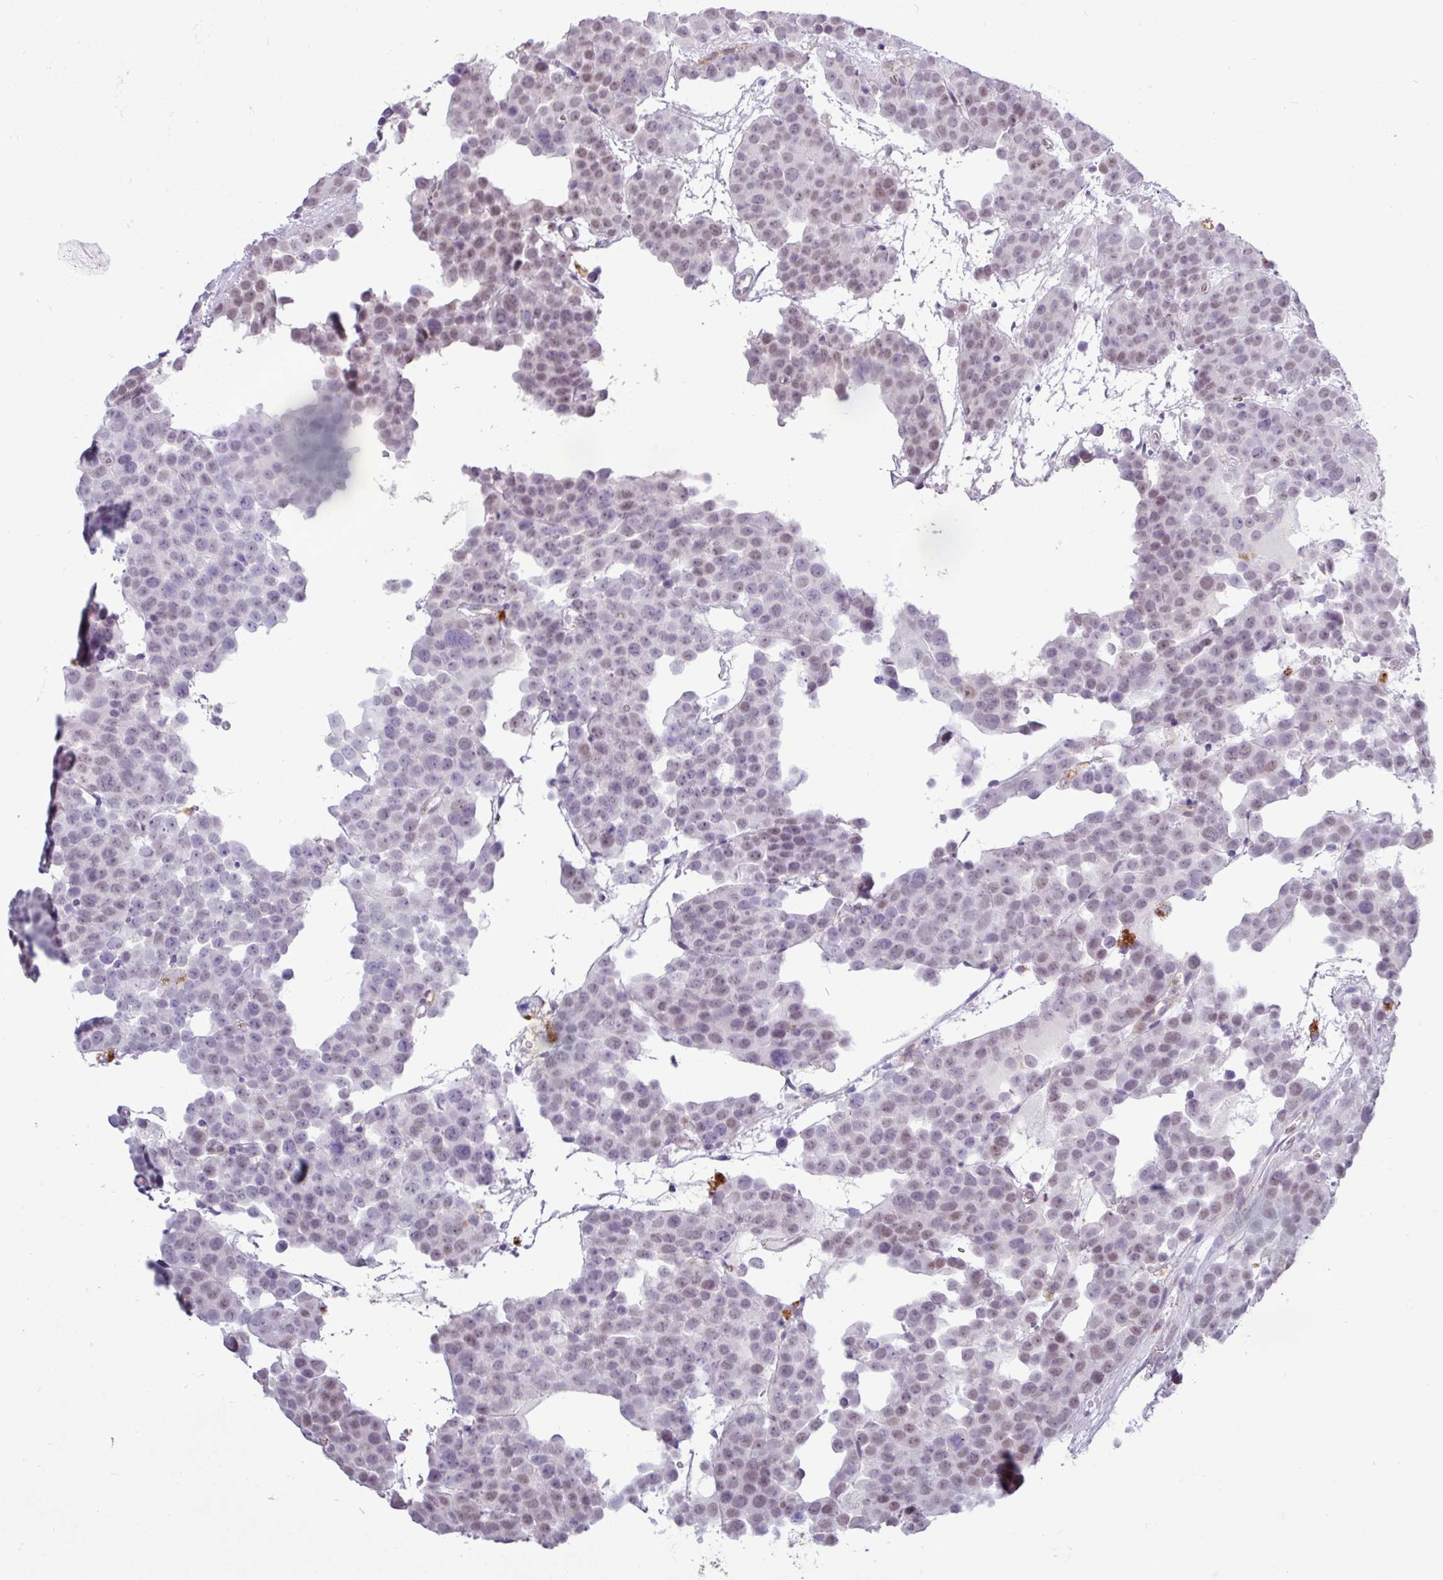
{"staining": {"intensity": "weak", "quantity": "<25%", "location": "nuclear"}, "tissue": "testis cancer", "cell_type": "Tumor cells", "image_type": "cancer", "snomed": [{"axis": "morphology", "description": "Seminoma, NOS"}, {"axis": "topography", "description": "Testis"}], "caption": "A high-resolution histopathology image shows IHC staining of testis seminoma, which demonstrates no significant staining in tumor cells. (Stains: DAB immunohistochemistry (IHC) with hematoxylin counter stain, Microscopy: brightfield microscopy at high magnification).", "gene": "AMIGO2", "patient": {"sex": "male", "age": 71}}